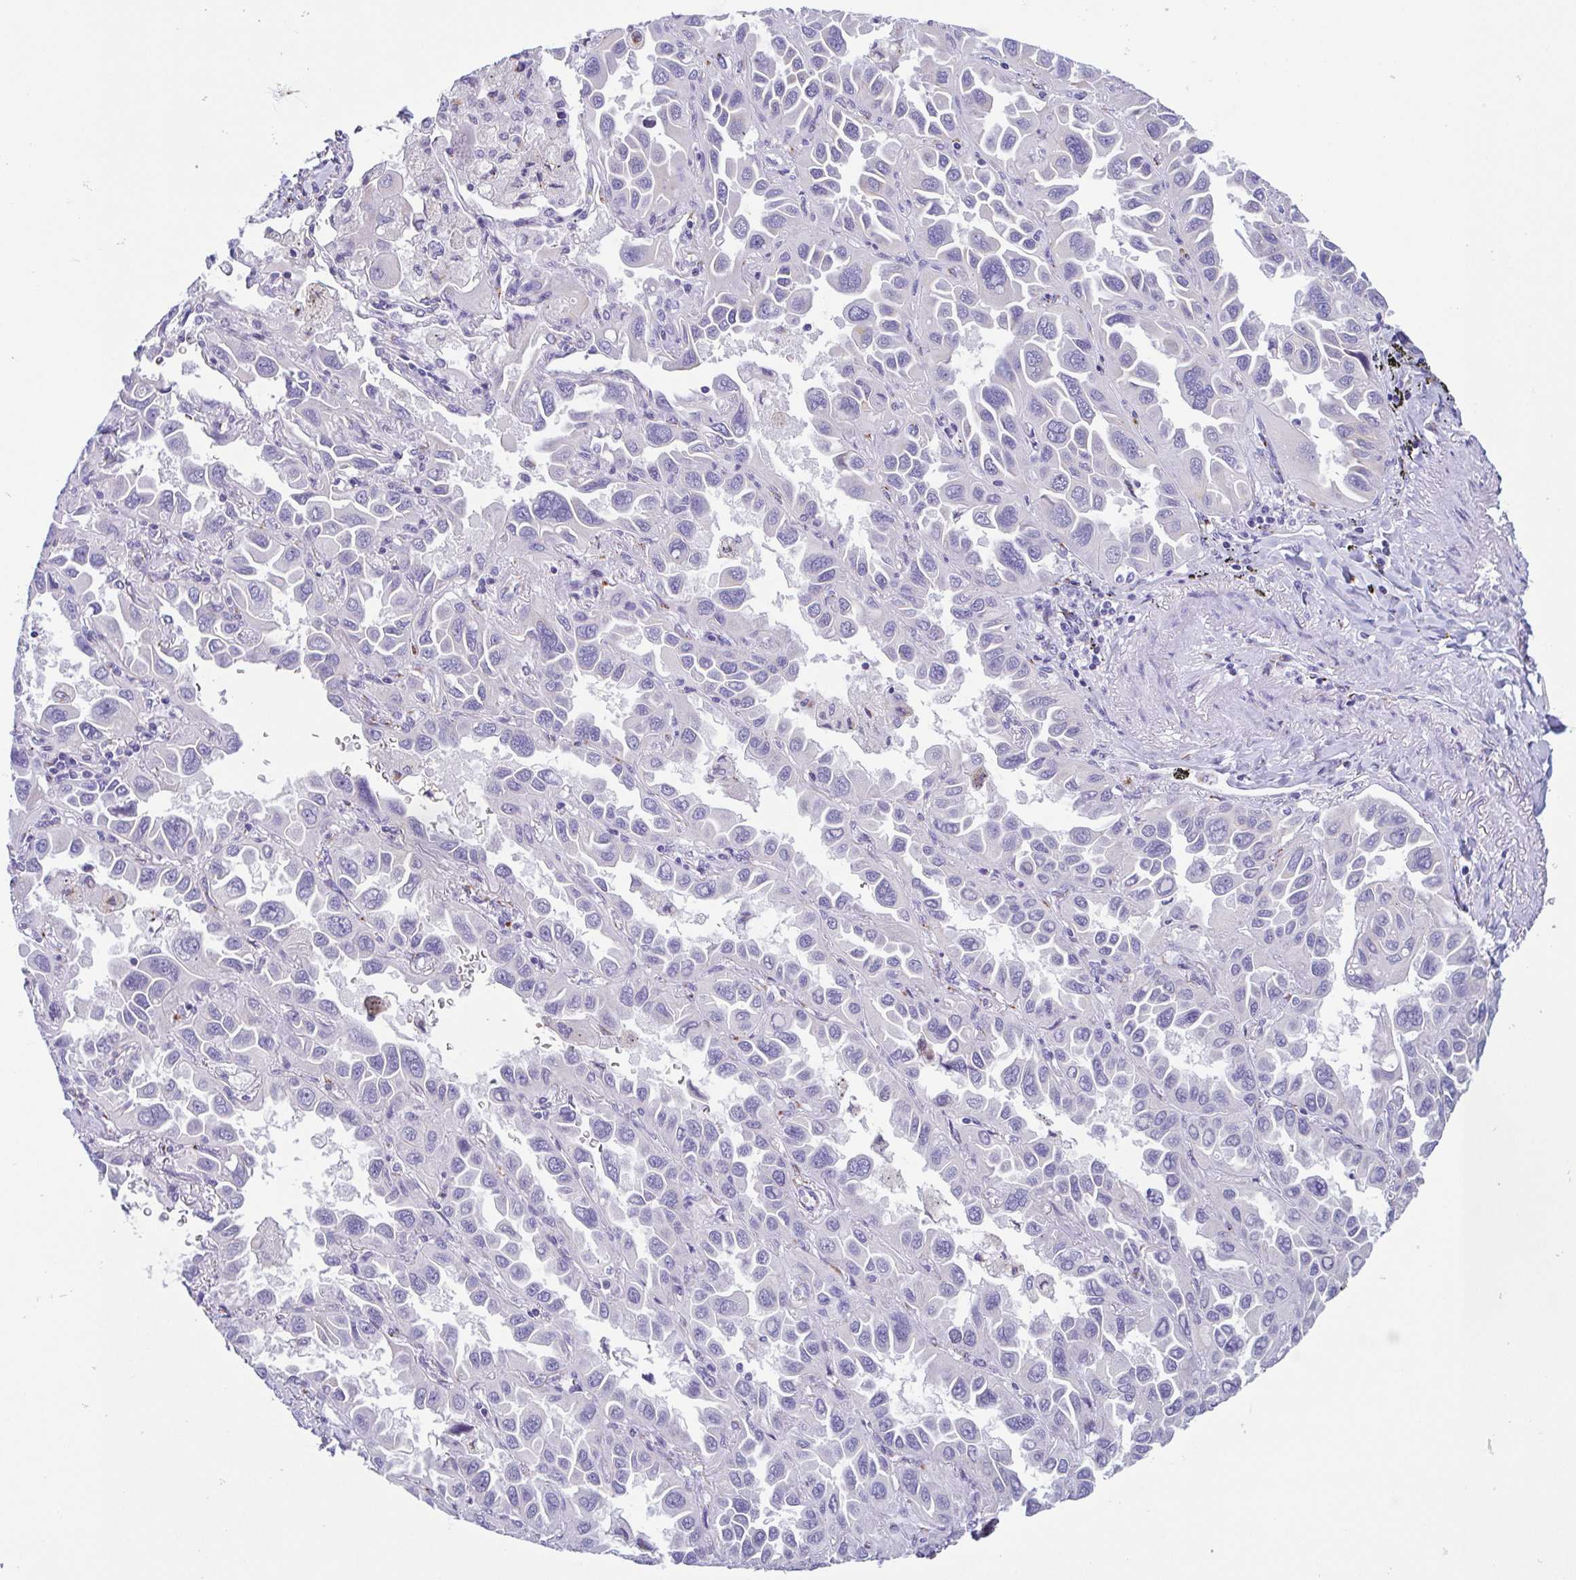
{"staining": {"intensity": "negative", "quantity": "none", "location": "none"}, "tissue": "lung cancer", "cell_type": "Tumor cells", "image_type": "cancer", "snomed": [{"axis": "morphology", "description": "Adenocarcinoma, NOS"}, {"axis": "topography", "description": "Lung"}], "caption": "Histopathology image shows no significant protein staining in tumor cells of lung cancer. (Brightfield microscopy of DAB IHC at high magnification).", "gene": "SULT1B1", "patient": {"sex": "male", "age": 64}}